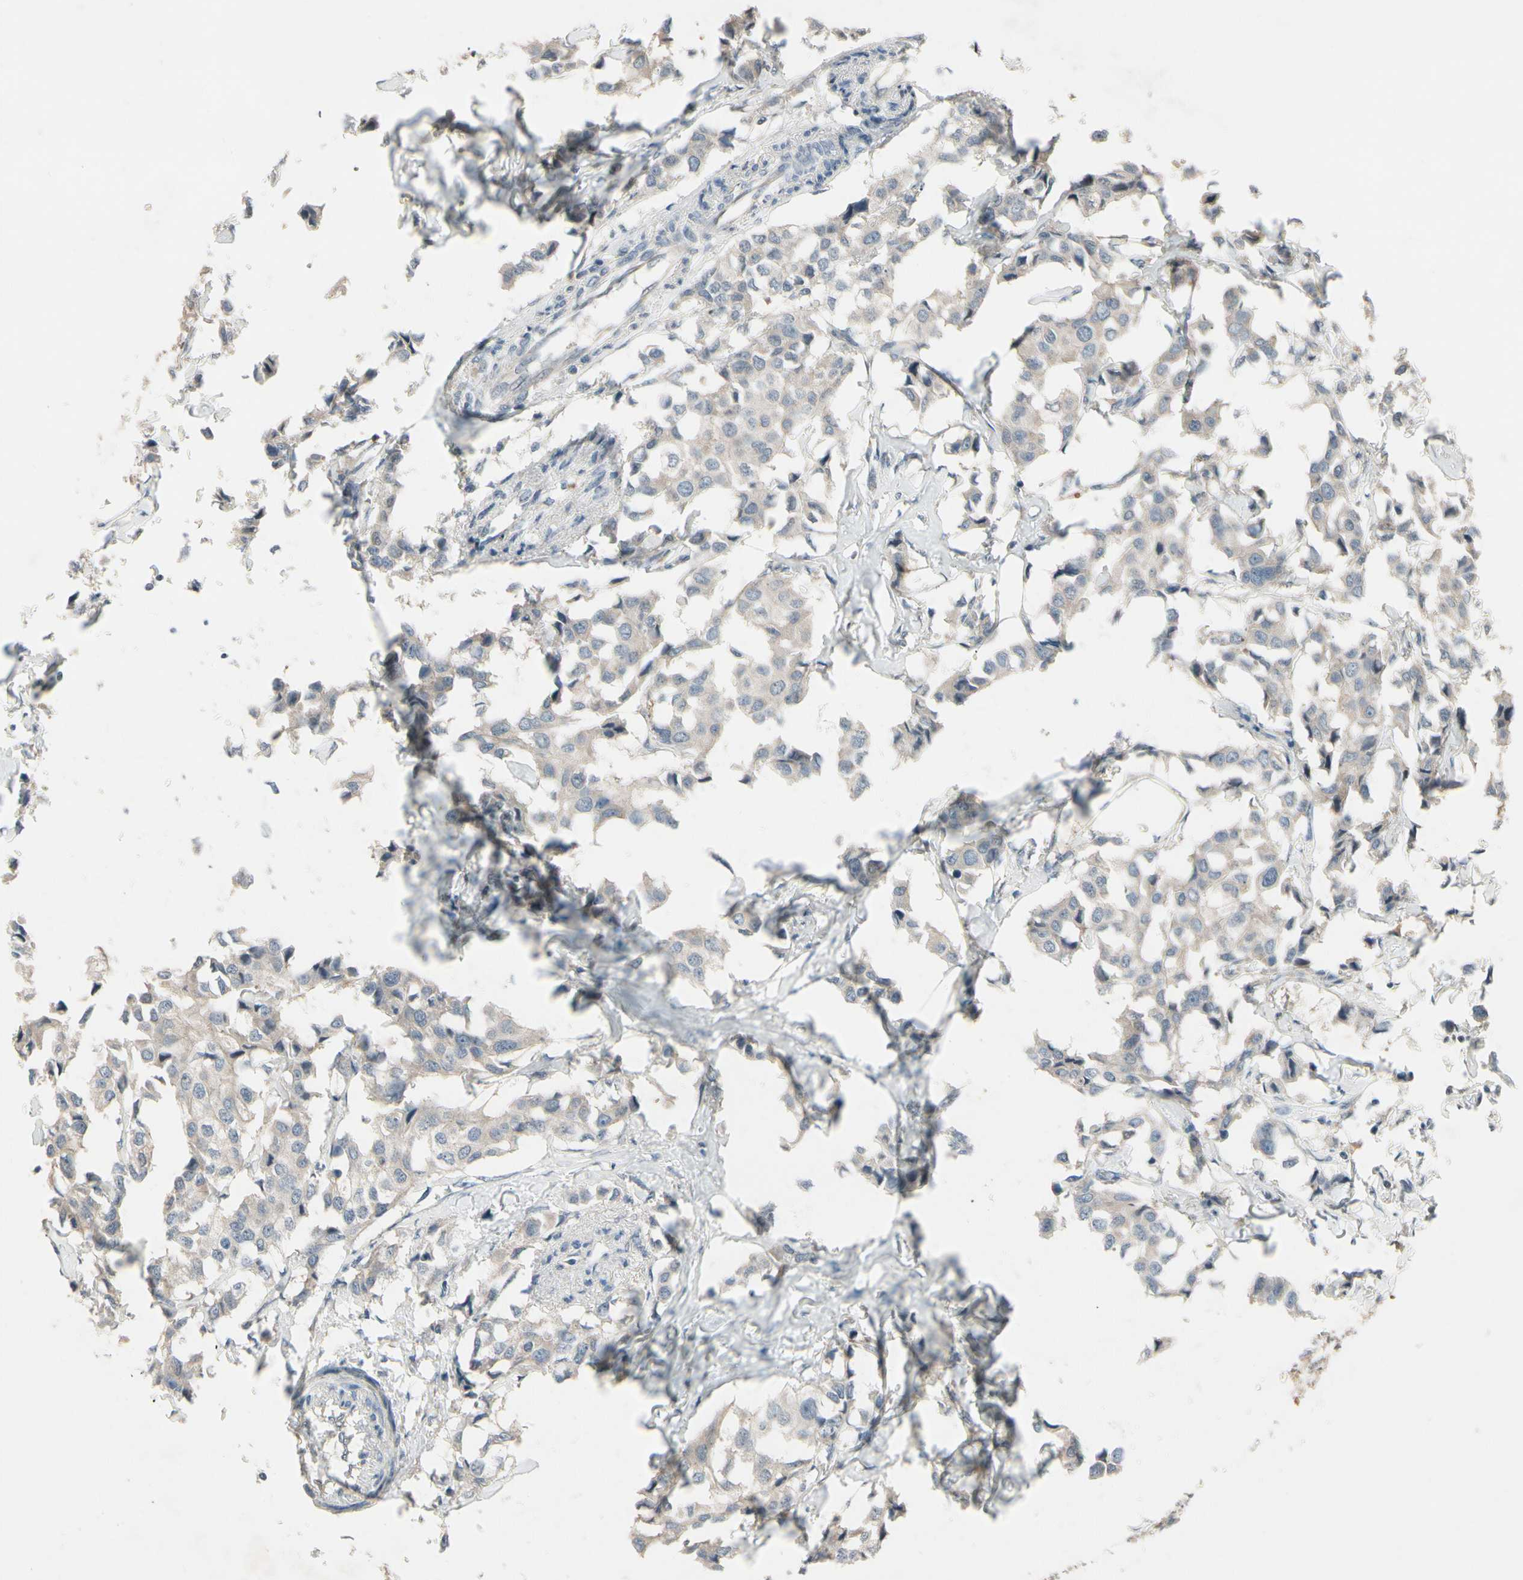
{"staining": {"intensity": "weak", "quantity": ">75%", "location": "cytoplasmic/membranous"}, "tissue": "breast cancer", "cell_type": "Tumor cells", "image_type": "cancer", "snomed": [{"axis": "morphology", "description": "Duct carcinoma"}, {"axis": "topography", "description": "Breast"}], "caption": "IHC photomicrograph of neoplastic tissue: human breast invasive ductal carcinoma stained using immunohistochemistry shows low levels of weak protein expression localized specifically in the cytoplasmic/membranous of tumor cells, appearing as a cytoplasmic/membranous brown color.", "gene": "NSF", "patient": {"sex": "female", "age": 80}}